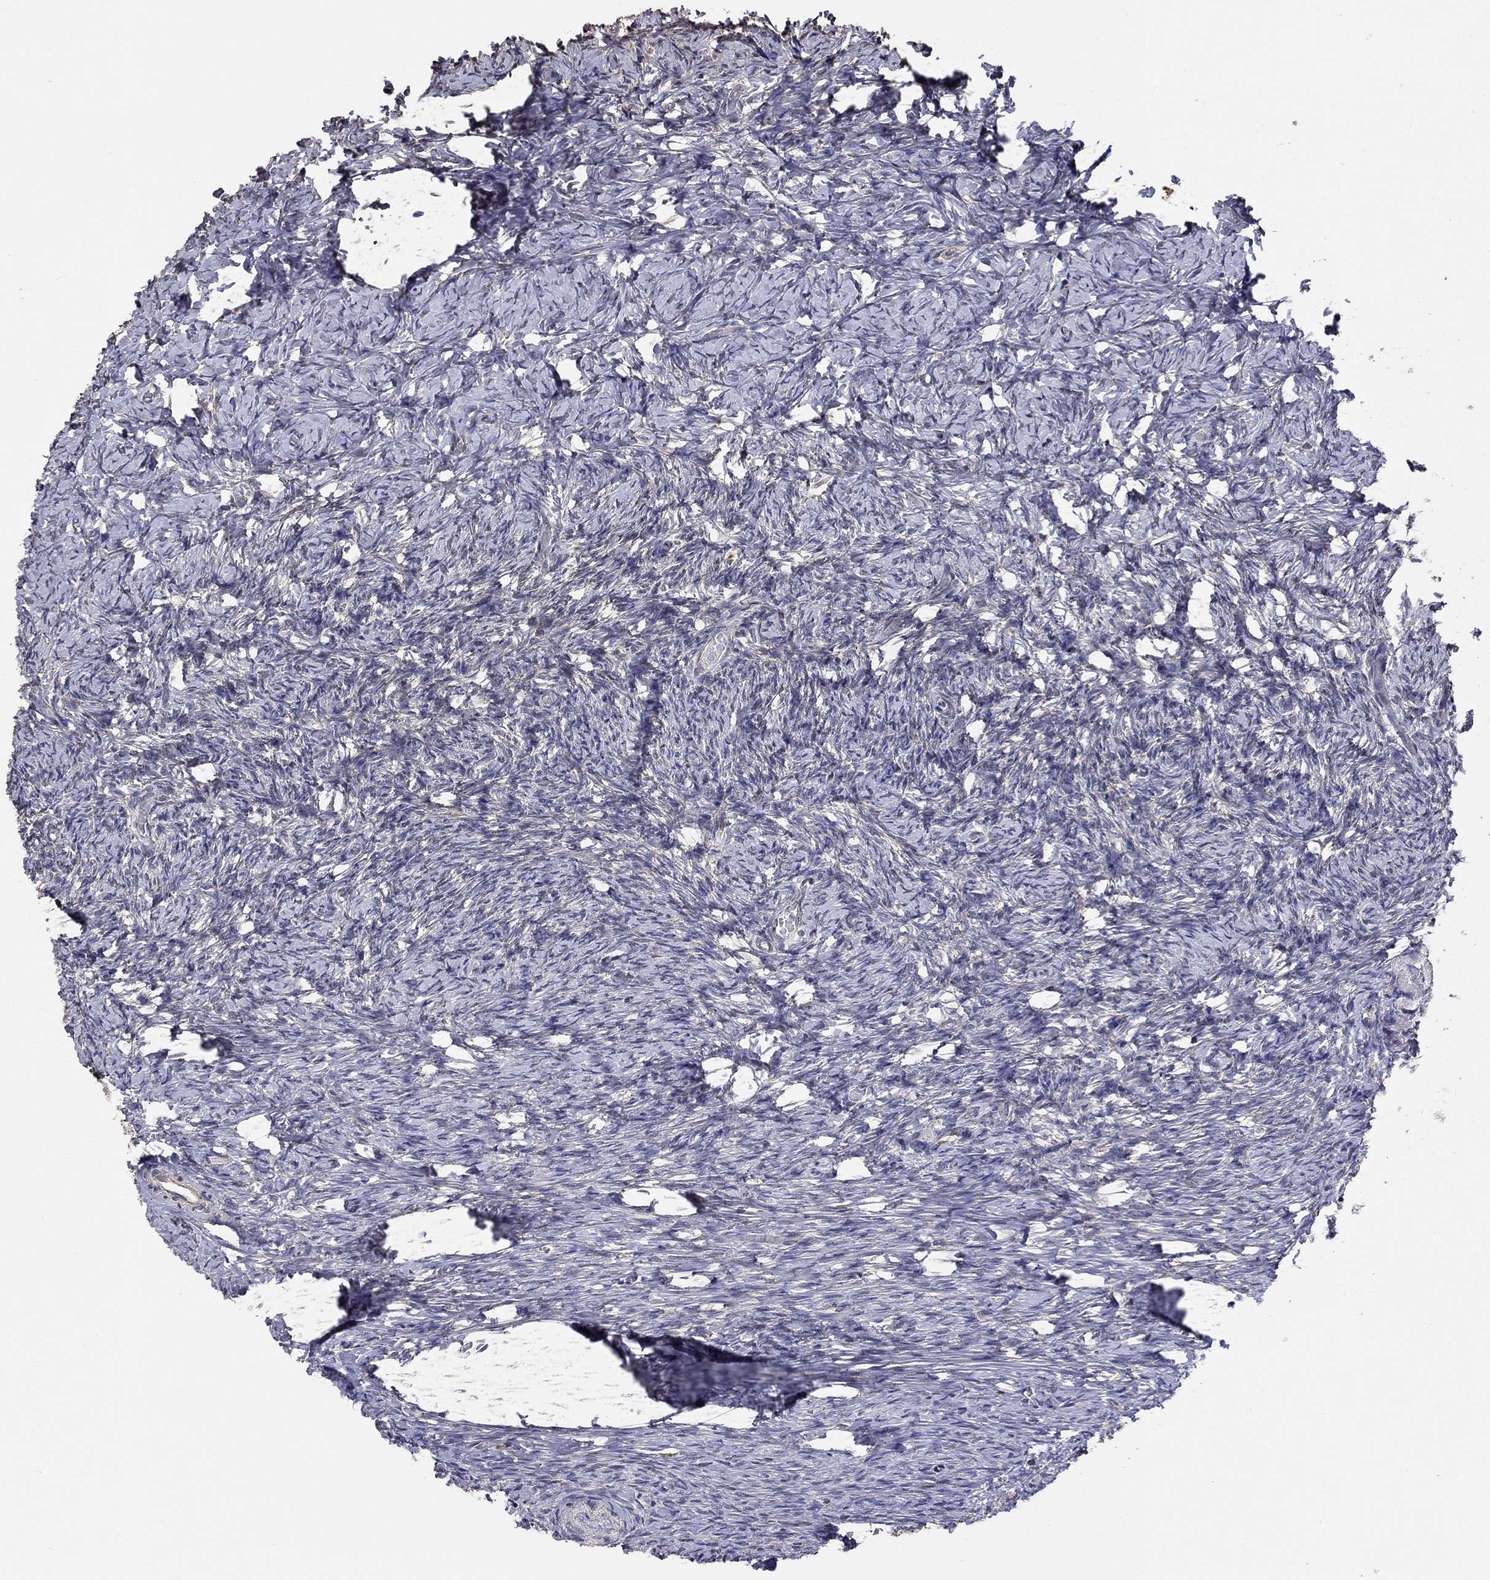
{"staining": {"intensity": "negative", "quantity": "none", "location": "none"}, "tissue": "ovary", "cell_type": "Ovarian stroma cells", "image_type": "normal", "snomed": [{"axis": "morphology", "description": "Normal tissue, NOS"}, {"axis": "topography", "description": "Ovary"}], "caption": "Ovary was stained to show a protein in brown. There is no significant expression in ovarian stroma cells.", "gene": "ANKRA2", "patient": {"sex": "female", "age": 39}}